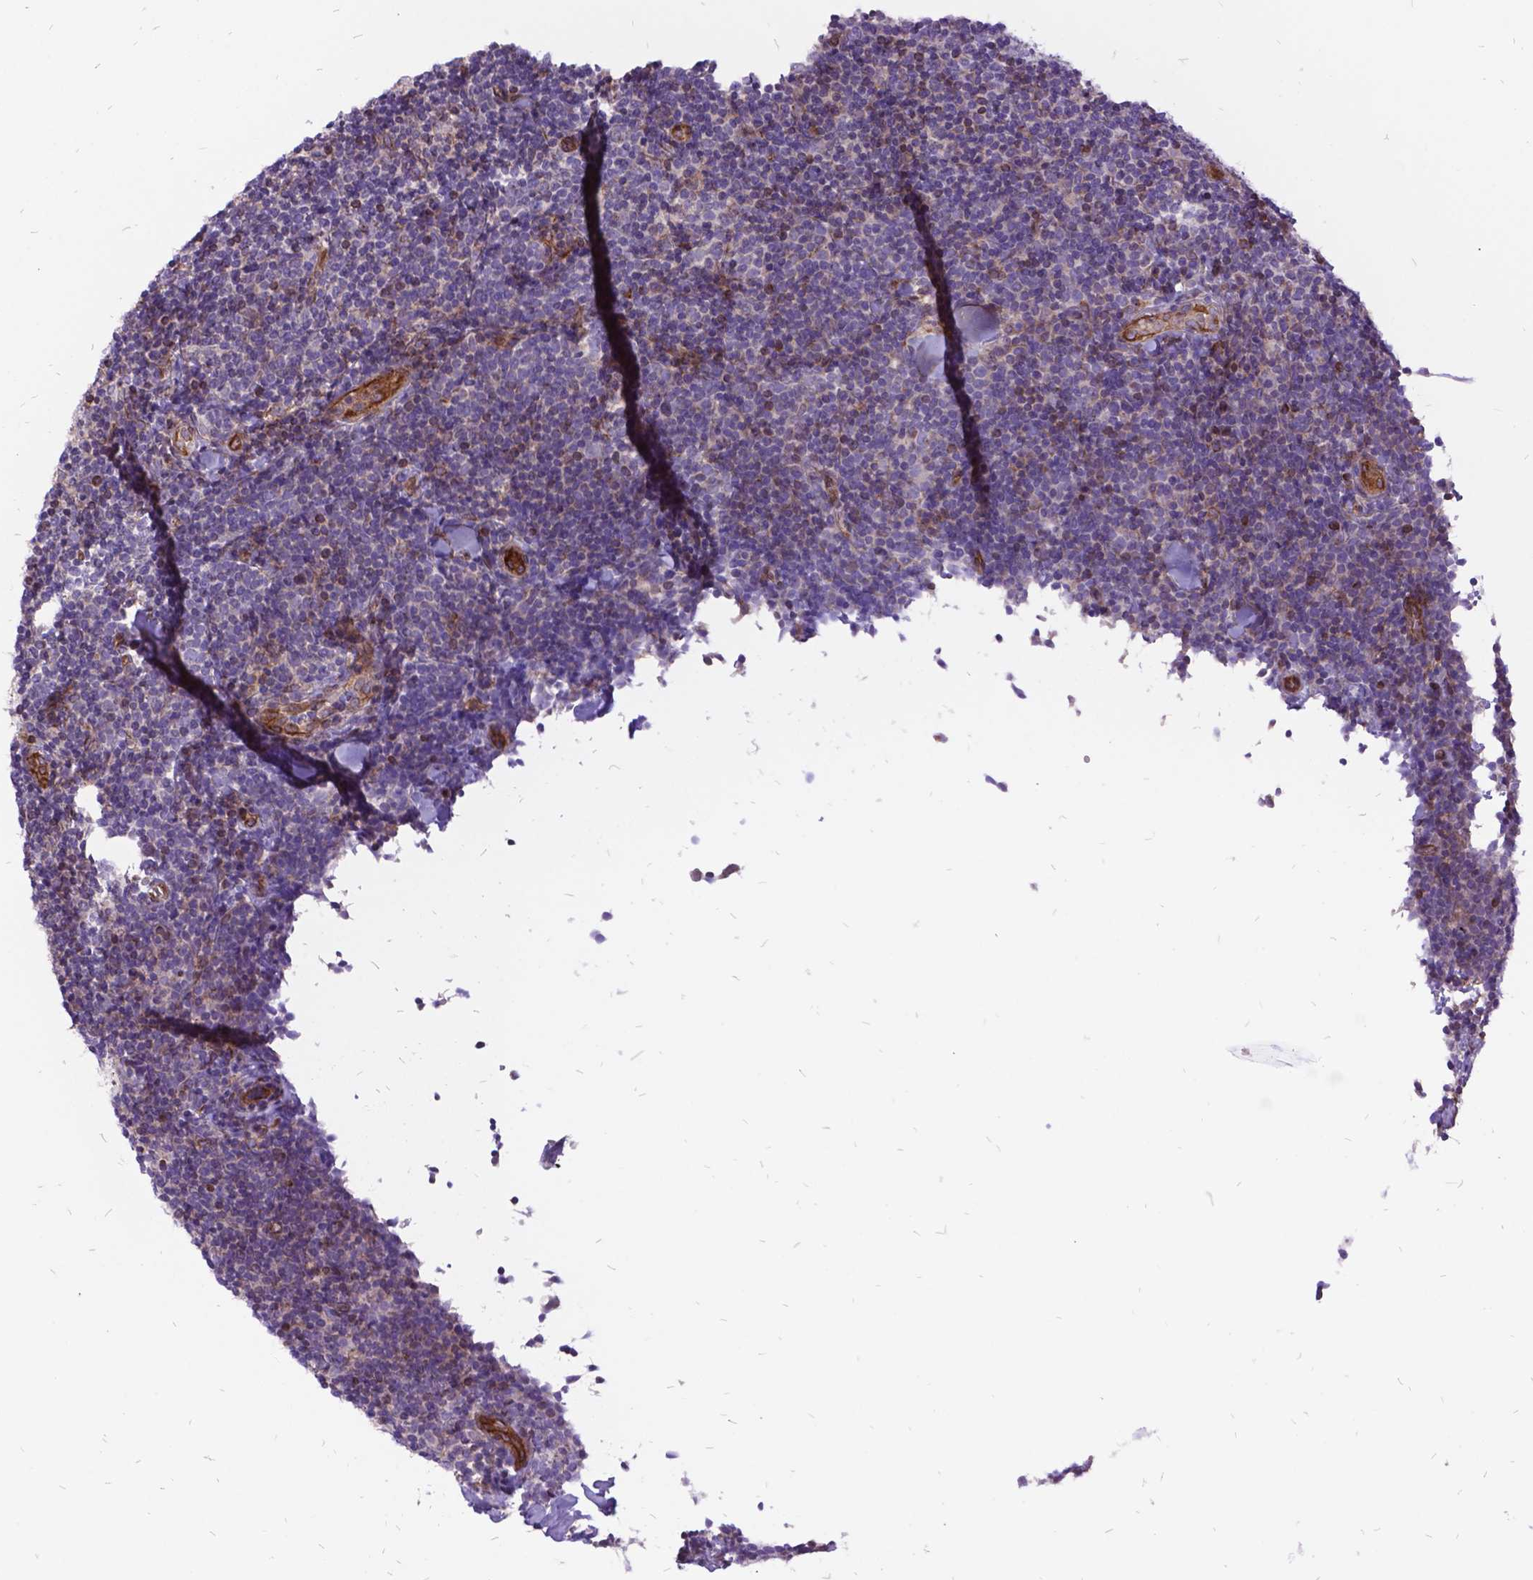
{"staining": {"intensity": "negative", "quantity": "none", "location": "none"}, "tissue": "lymphoma", "cell_type": "Tumor cells", "image_type": "cancer", "snomed": [{"axis": "morphology", "description": "Malignant lymphoma, non-Hodgkin's type, Low grade"}, {"axis": "topography", "description": "Lymph node"}], "caption": "Immunohistochemical staining of human malignant lymphoma, non-Hodgkin's type (low-grade) reveals no significant expression in tumor cells.", "gene": "GRB7", "patient": {"sex": "female", "age": 56}}